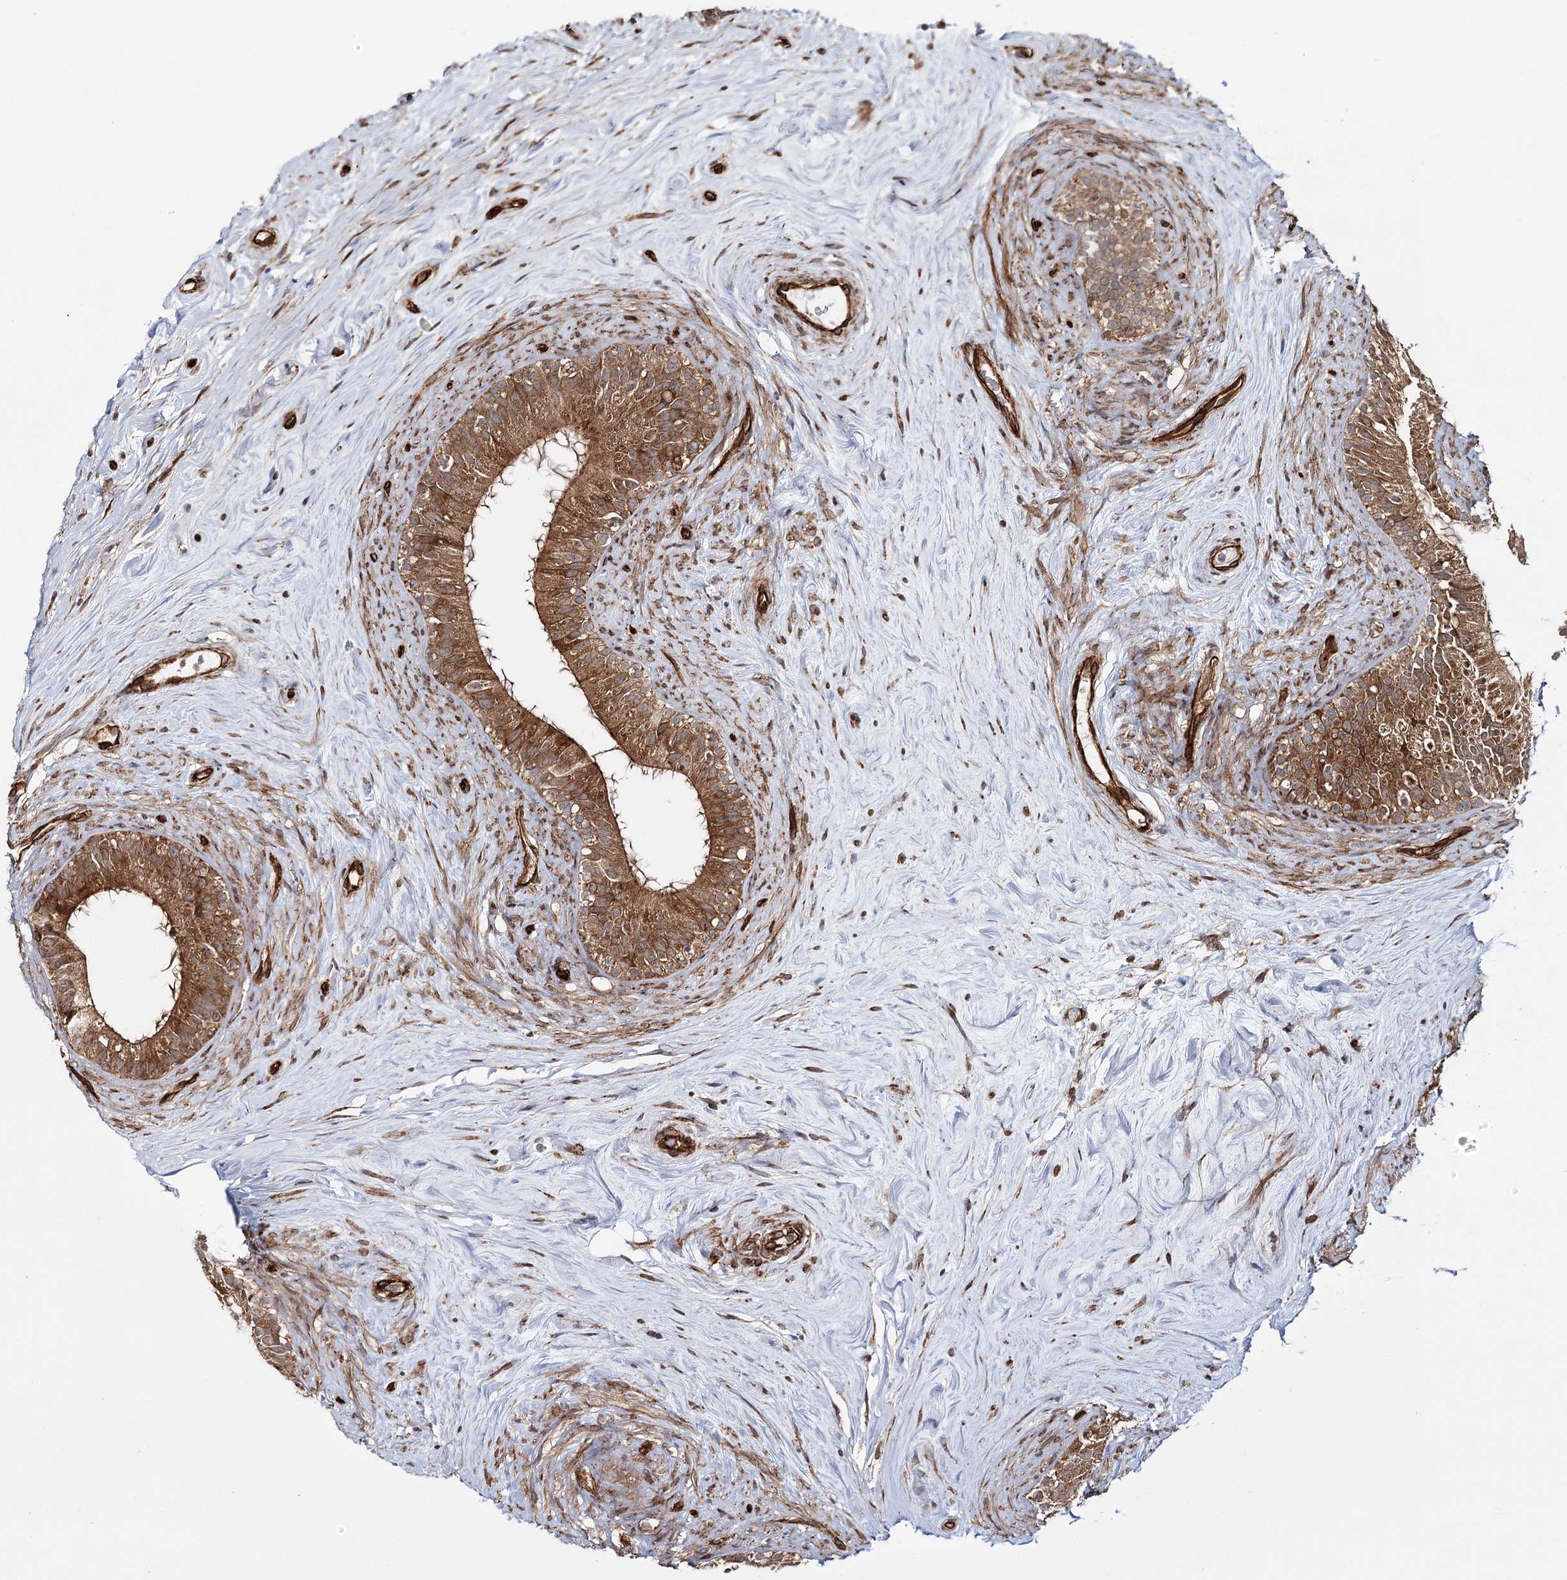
{"staining": {"intensity": "moderate", "quantity": ">75%", "location": "cytoplasmic/membranous"}, "tissue": "epididymis", "cell_type": "Glandular cells", "image_type": "normal", "snomed": [{"axis": "morphology", "description": "Normal tissue, NOS"}, {"axis": "topography", "description": "Epididymis"}], "caption": "Immunohistochemical staining of benign human epididymis reveals medium levels of moderate cytoplasmic/membranous positivity in about >75% of glandular cells. Nuclei are stained in blue.", "gene": "MKNK1", "patient": {"sex": "male", "age": 84}}